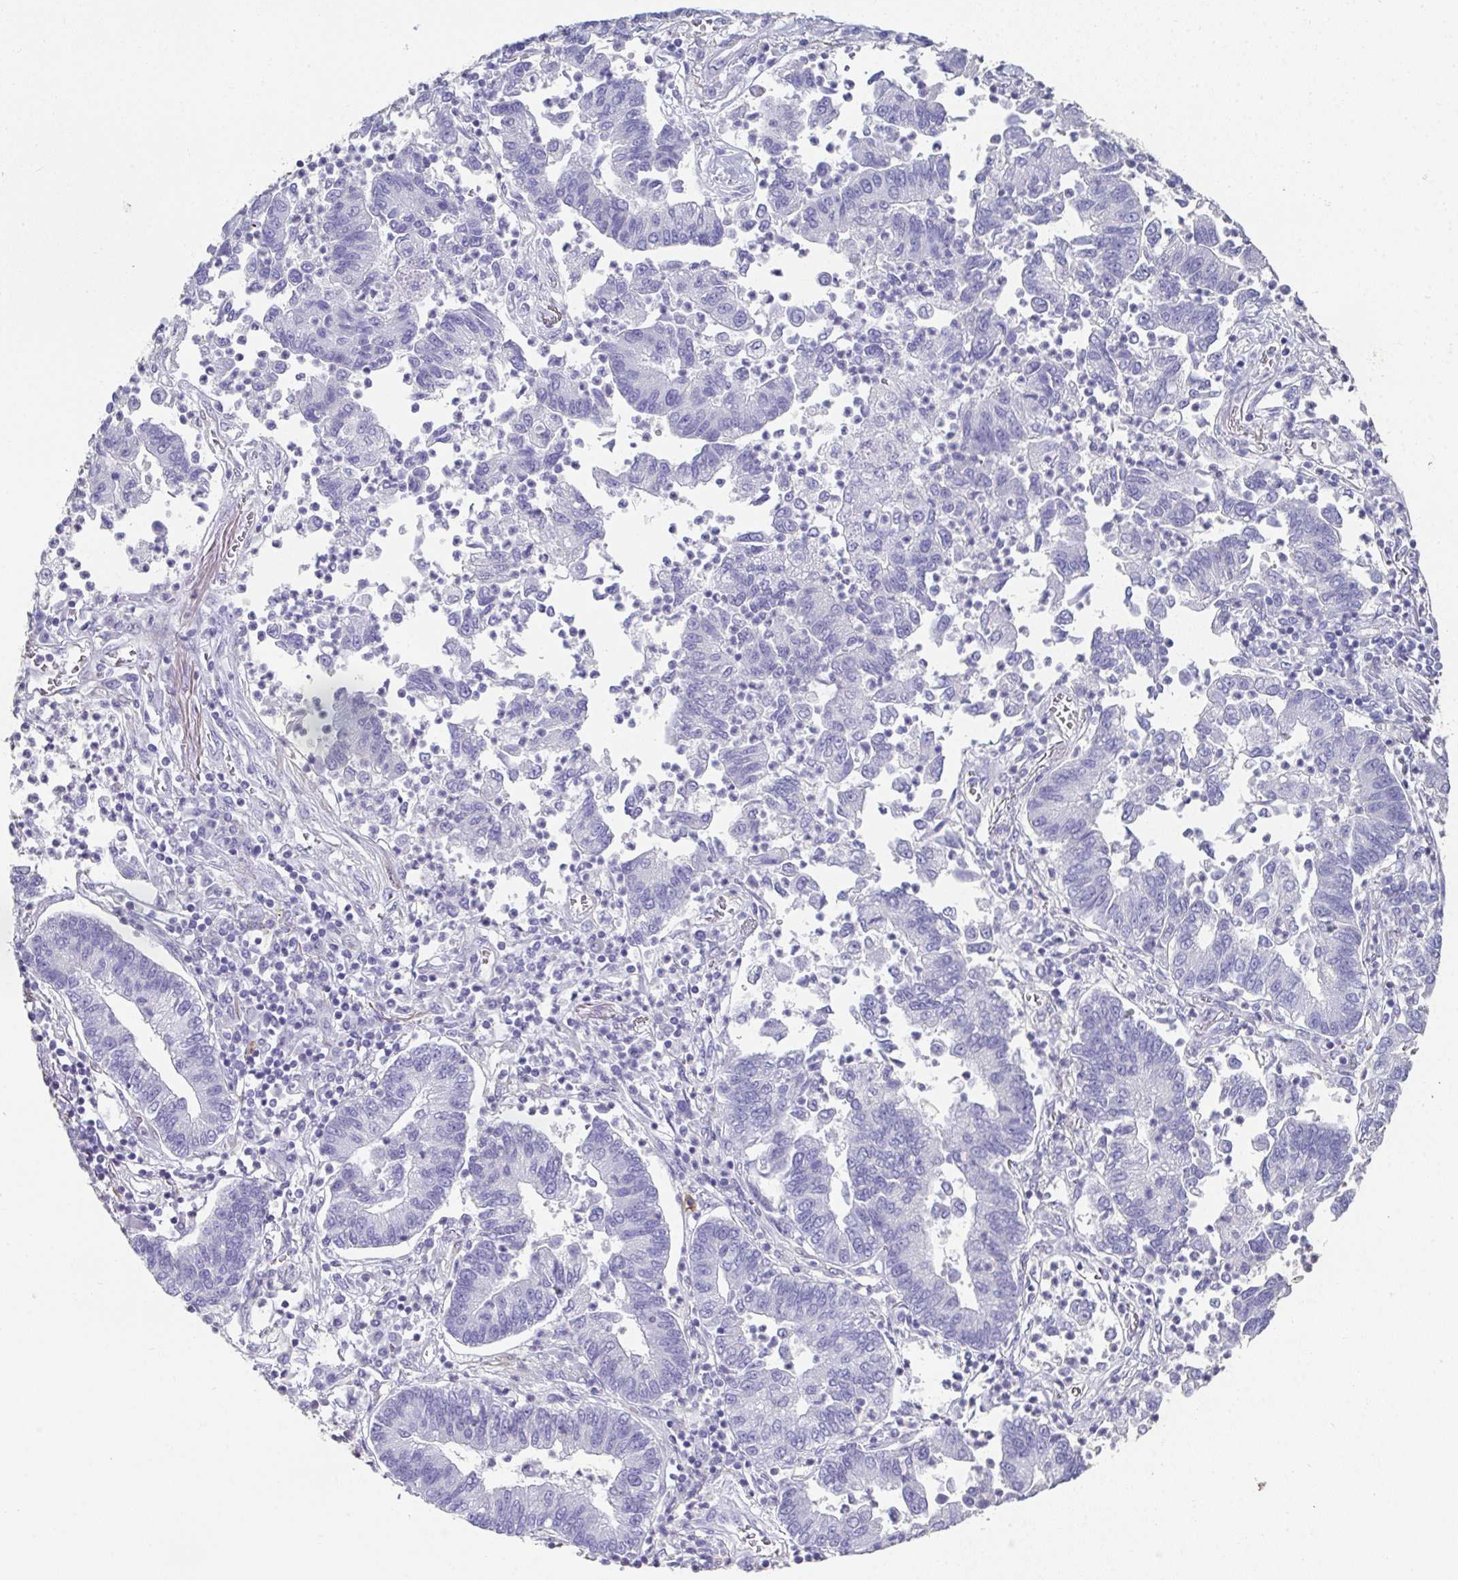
{"staining": {"intensity": "negative", "quantity": "none", "location": "none"}, "tissue": "lung cancer", "cell_type": "Tumor cells", "image_type": "cancer", "snomed": [{"axis": "morphology", "description": "Adenocarcinoma, NOS"}, {"axis": "topography", "description": "Lung"}], "caption": "Tumor cells are negative for protein expression in human lung cancer. (Brightfield microscopy of DAB (3,3'-diaminobenzidine) immunohistochemistry (IHC) at high magnification).", "gene": "RBP1", "patient": {"sex": "female", "age": 57}}